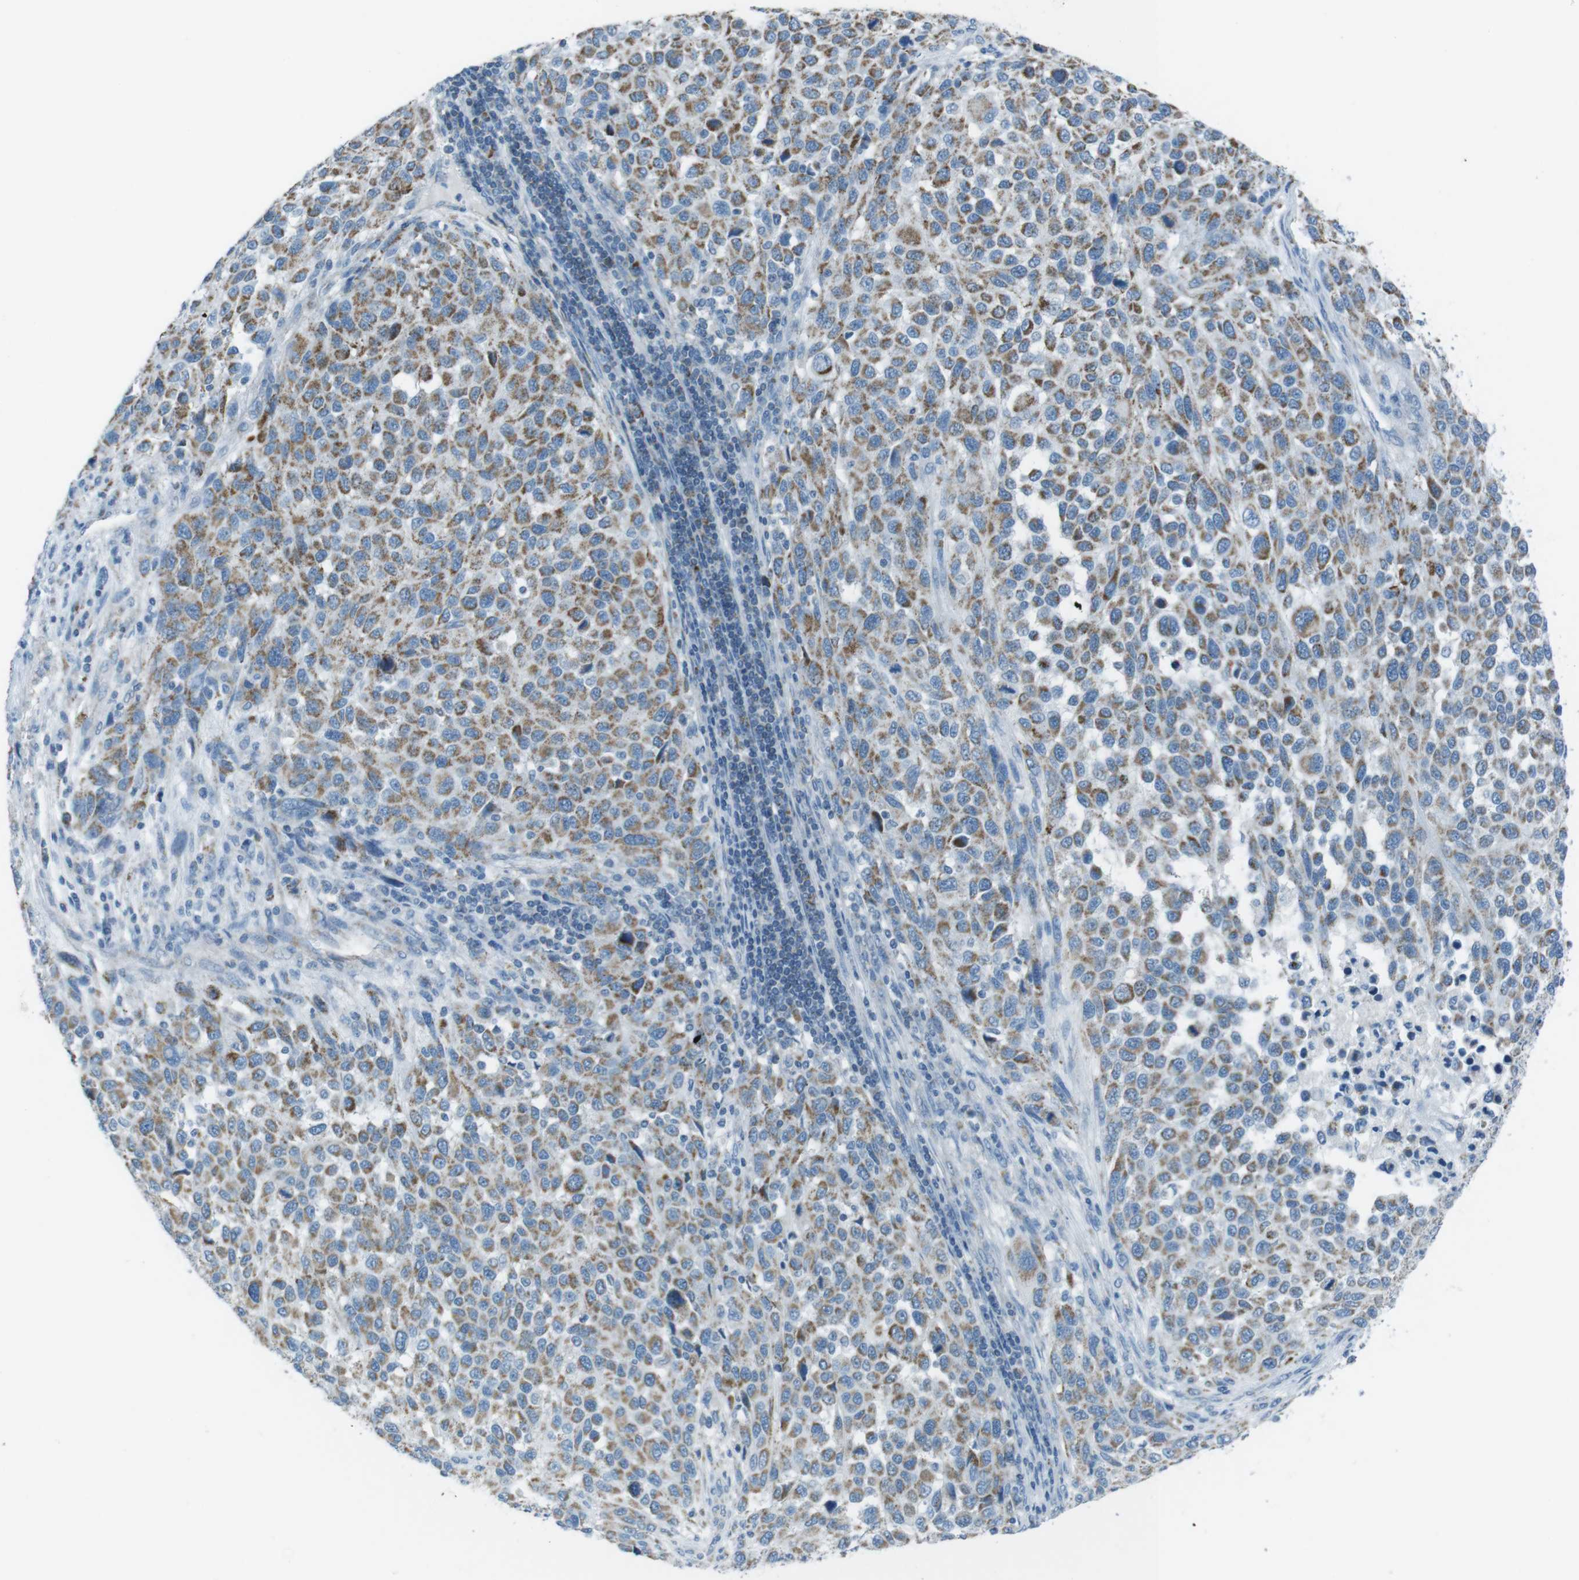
{"staining": {"intensity": "moderate", "quantity": ">75%", "location": "cytoplasmic/membranous"}, "tissue": "melanoma", "cell_type": "Tumor cells", "image_type": "cancer", "snomed": [{"axis": "morphology", "description": "Malignant melanoma, Metastatic site"}, {"axis": "topography", "description": "Lymph node"}], "caption": "Brown immunohistochemical staining in human malignant melanoma (metastatic site) demonstrates moderate cytoplasmic/membranous expression in about >75% of tumor cells.", "gene": "DNAJA3", "patient": {"sex": "male", "age": 61}}